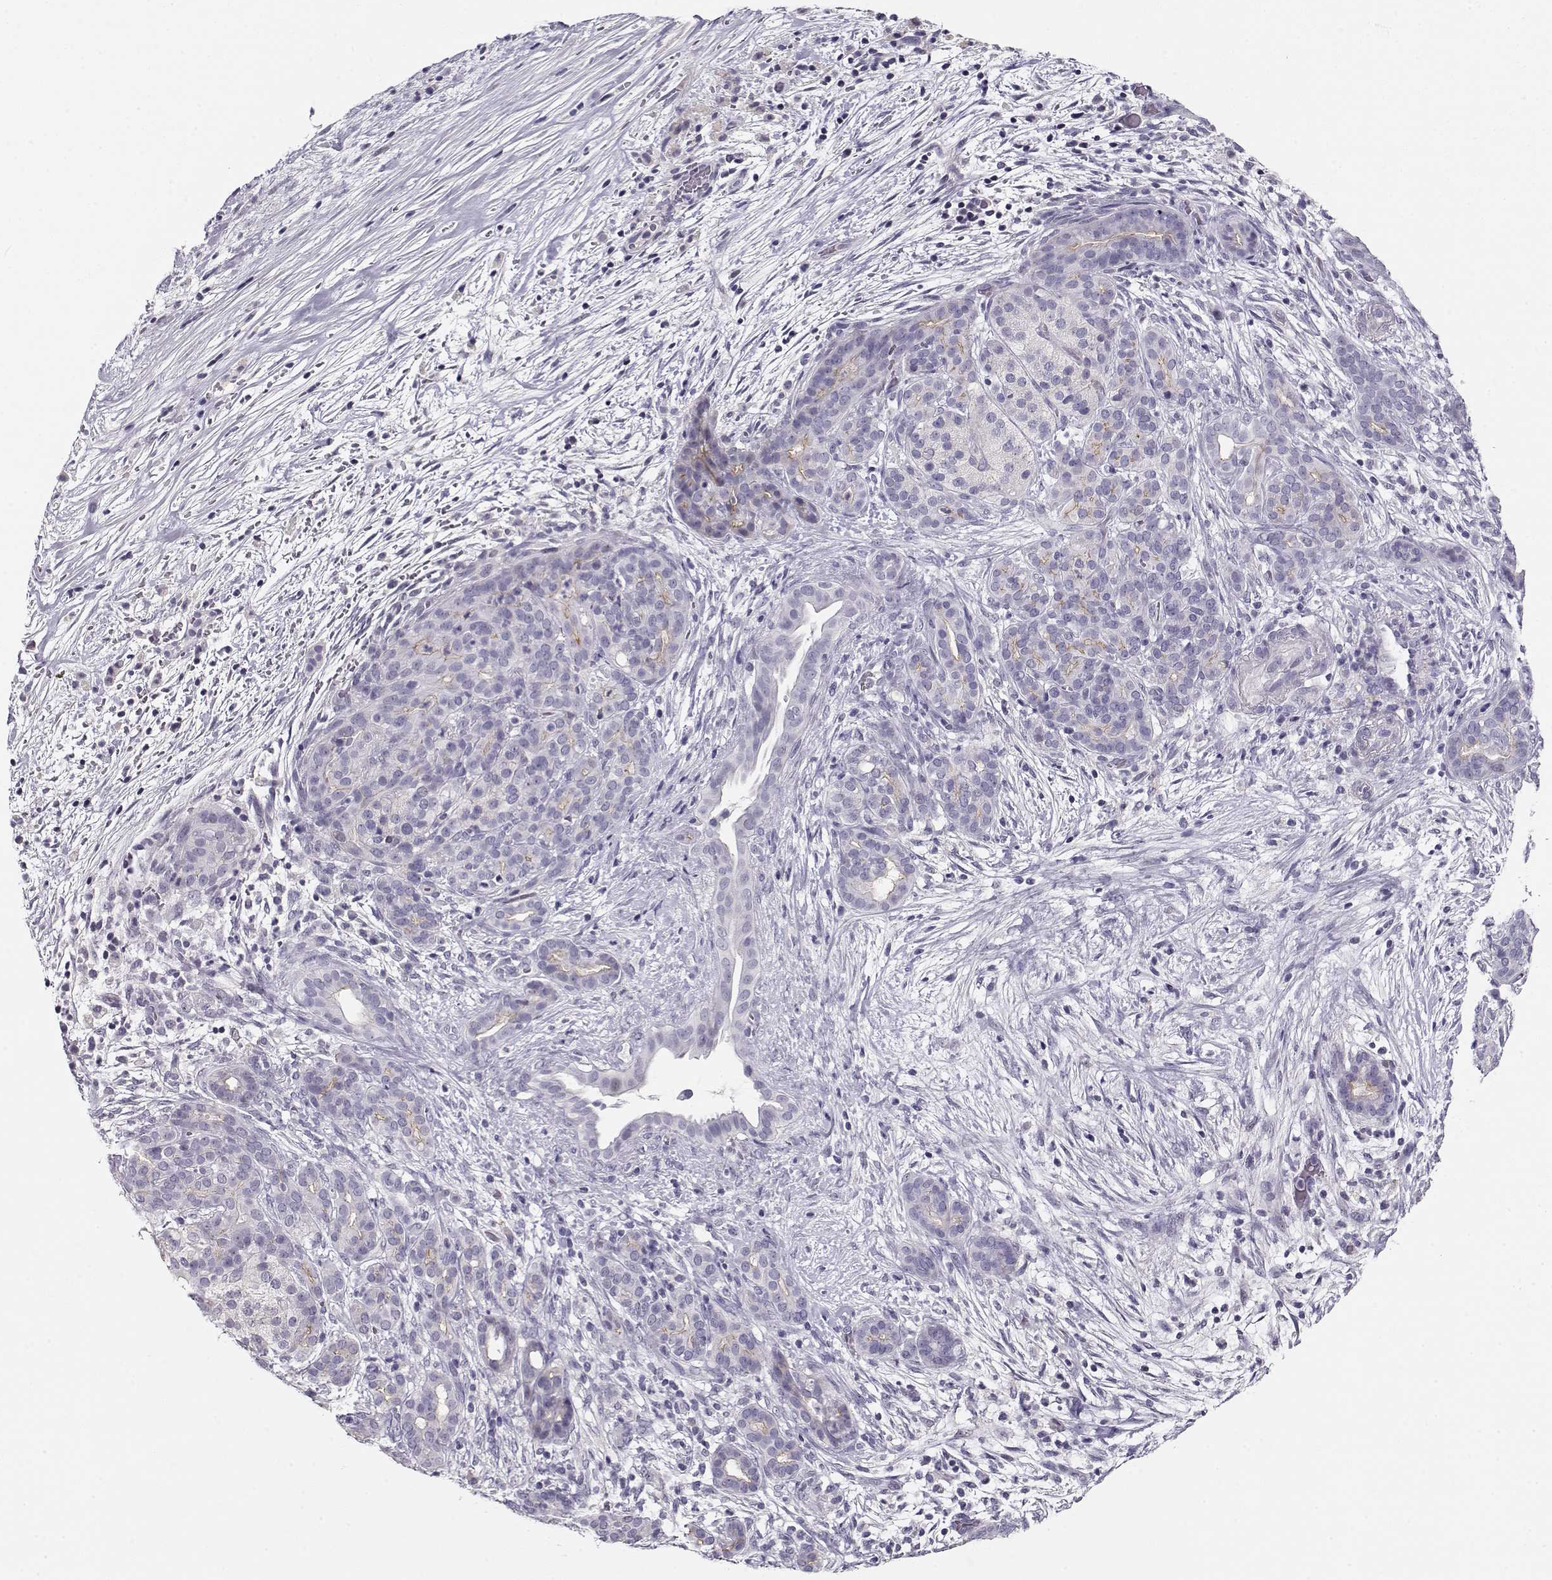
{"staining": {"intensity": "weak", "quantity": "<25%", "location": "cytoplasmic/membranous"}, "tissue": "pancreatic cancer", "cell_type": "Tumor cells", "image_type": "cancer", "snomed": [{"axis": "morphology", "description": "Adenocarcinoma, NOS"}, {"axis": "topography", "description": "Pancreas"}], "caption": "Pancreatic cancer was stained to show a protein in brown. There is no significant expression in tumor cells.", "gene": "CRX", "patient": {"sex": "male", "age": 44}}